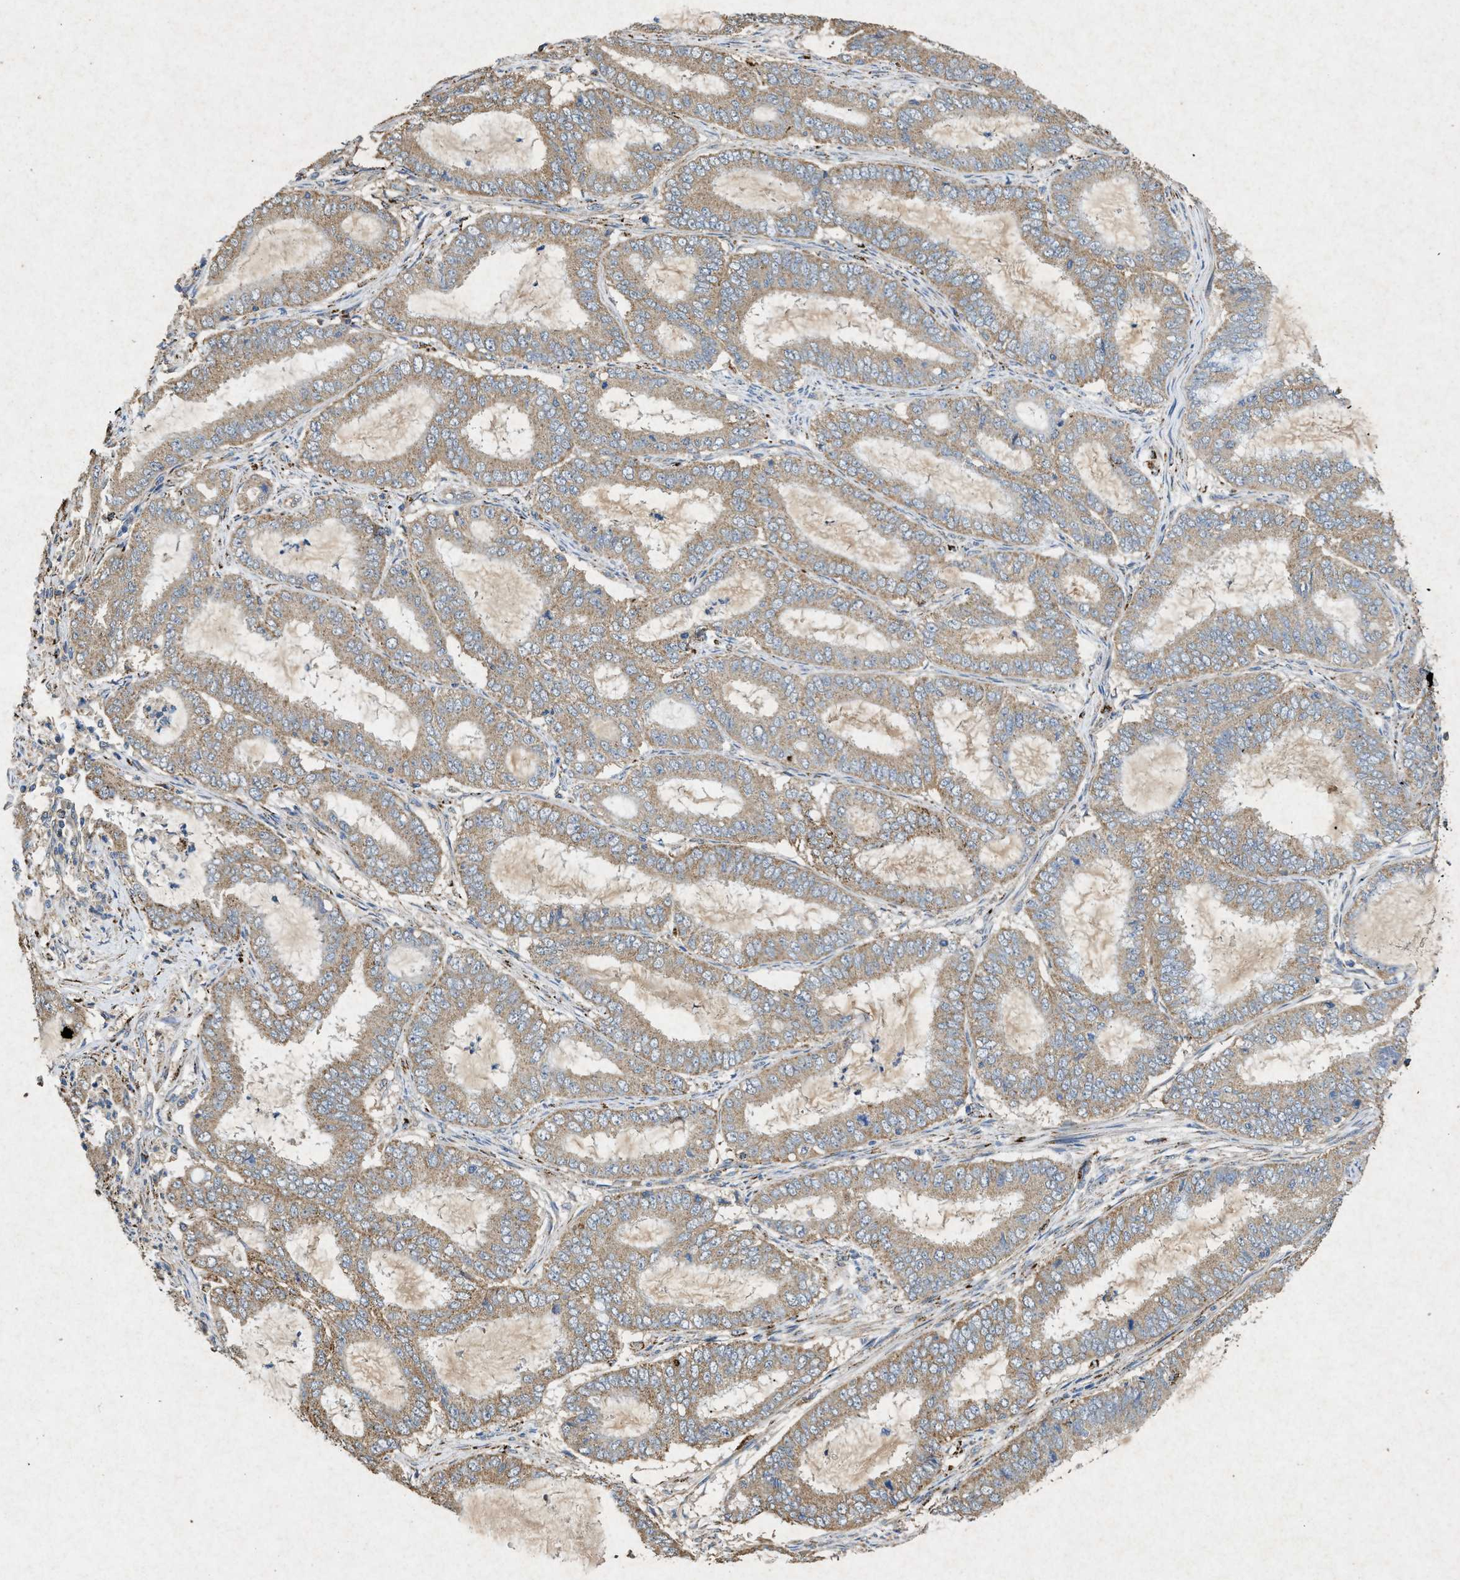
{"staining": {"intensity": "weak", "quantity": ">75%", "location": "cytoplasmic/membranous"}, "tissue": "endometrial cancer", "cell_type": "Tumor cells", "image_type": "cancer", "snomed": [{"axis": "morphology", "description": "Adenocarcinoma, NOS"}, {"axis": "topography", "description": "Endometrium"}], "caption": "Protein staining displays weak cytoplasmic/membranous staining in approximately >75% of tumor cells in endometrial cancer.", "gene": "CDK15", "patient": {"sex": "female", "age": 70}}